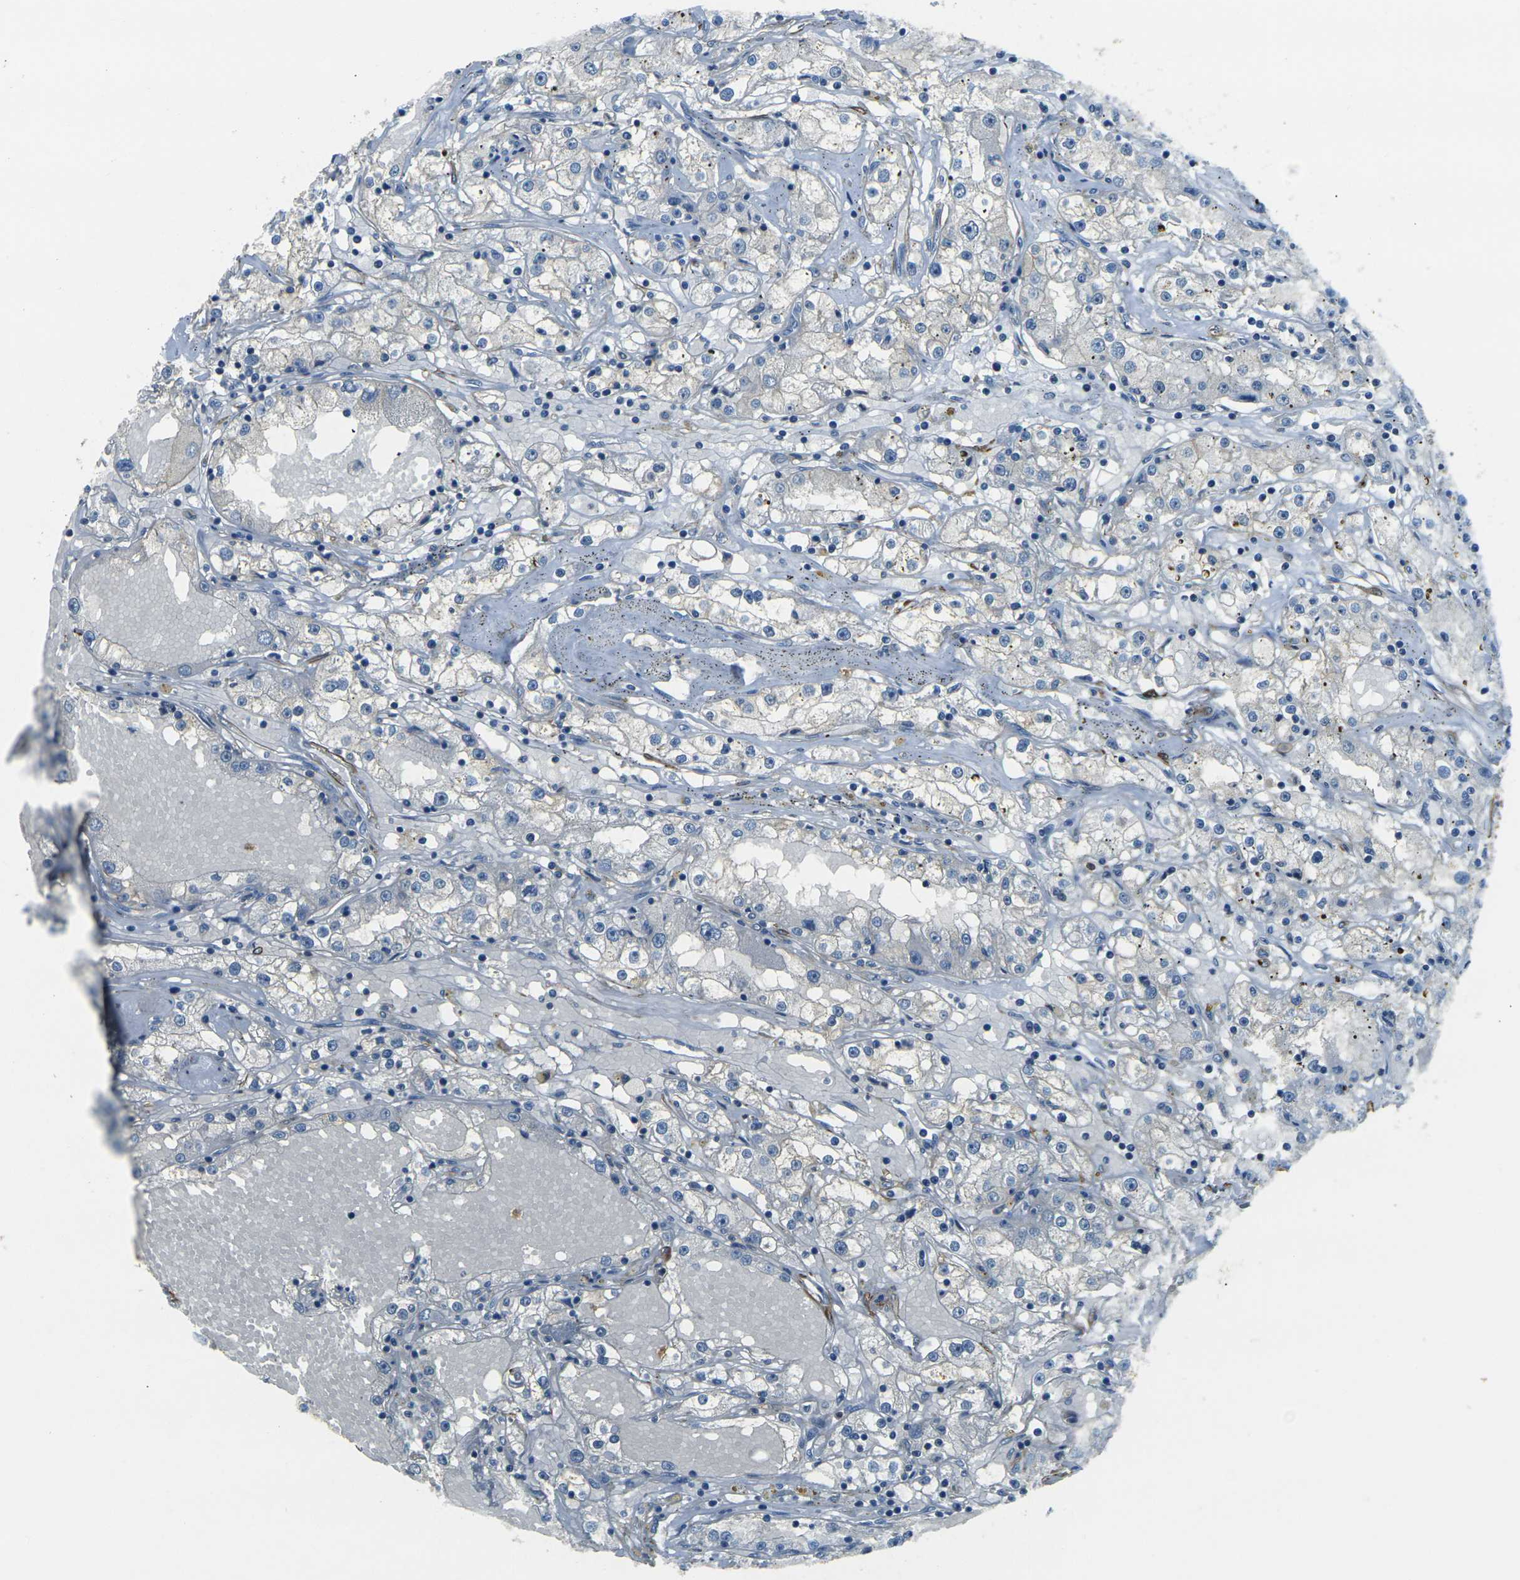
{"staining": {"intensity": "negative", "quantity": "none", "location": "none"}, "tissue": "renal cancer", "cell_type": "Tumor cells", "image_type": "cancer", "snomed": [{"axis": "morphology", "description": "Adenocarcinoma, NOS"}, {"axis": "topography", "description": "Kidney"}], "caption": "An image of human renal cancer is negative for staining in tumor cells.", "gene": "EPHA7", "patient": {"sex": "male", "age": 56}}